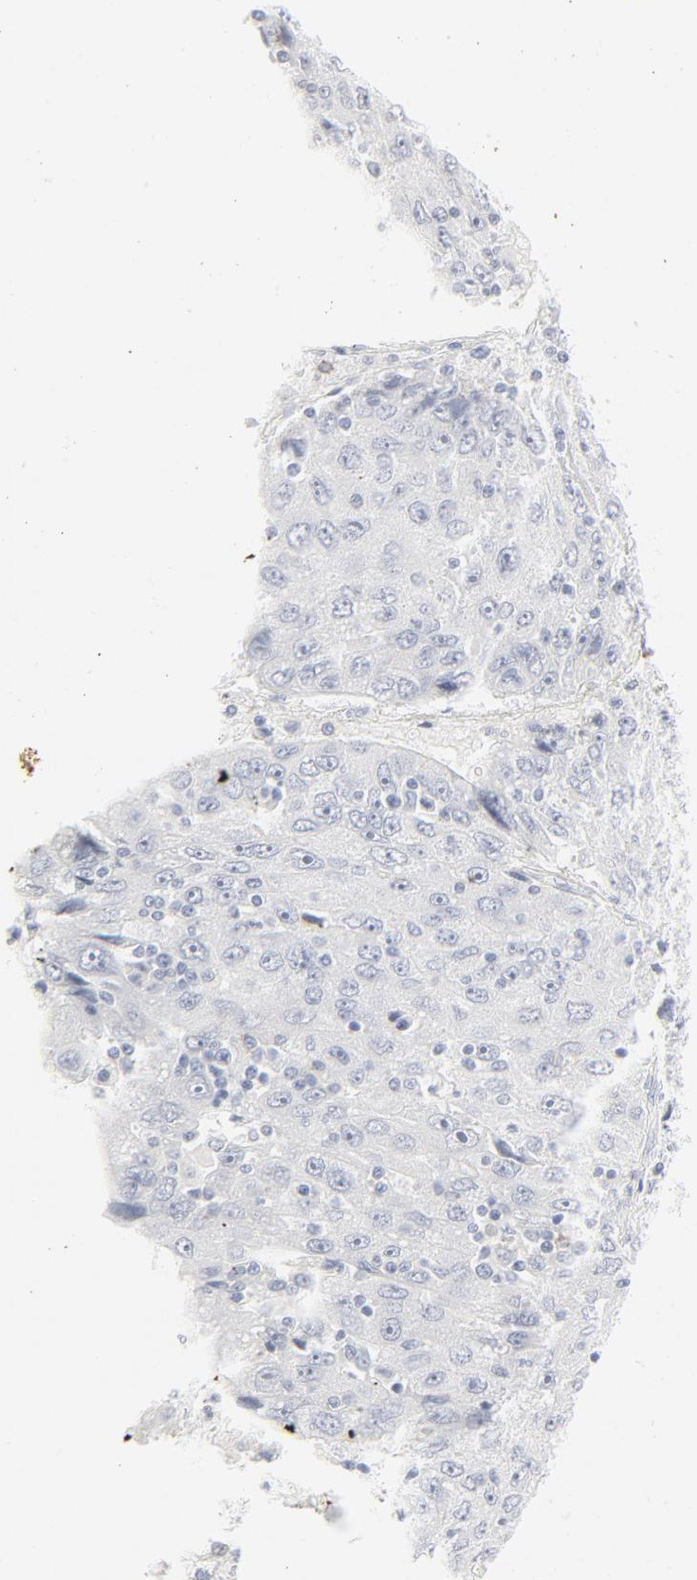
{"staining": {"intensity": "negative", "quantity": "none", "location": "none"}, "tissue": "liver cancer", "cell_type": "Tumor cells", "image_type": "cancer", "snomed": [{"axis": "morphology", "description": "Carcinoma, Hepatocellular, NOS"}, {"axis": "topography", "description": "Liver"}], "caption": "The photomicrograph reveals no staining of tumor cells in hepatocellular carcinoma (liver).", "gene": "CCR7", "patient": {"sex": "male", "age": 49}}